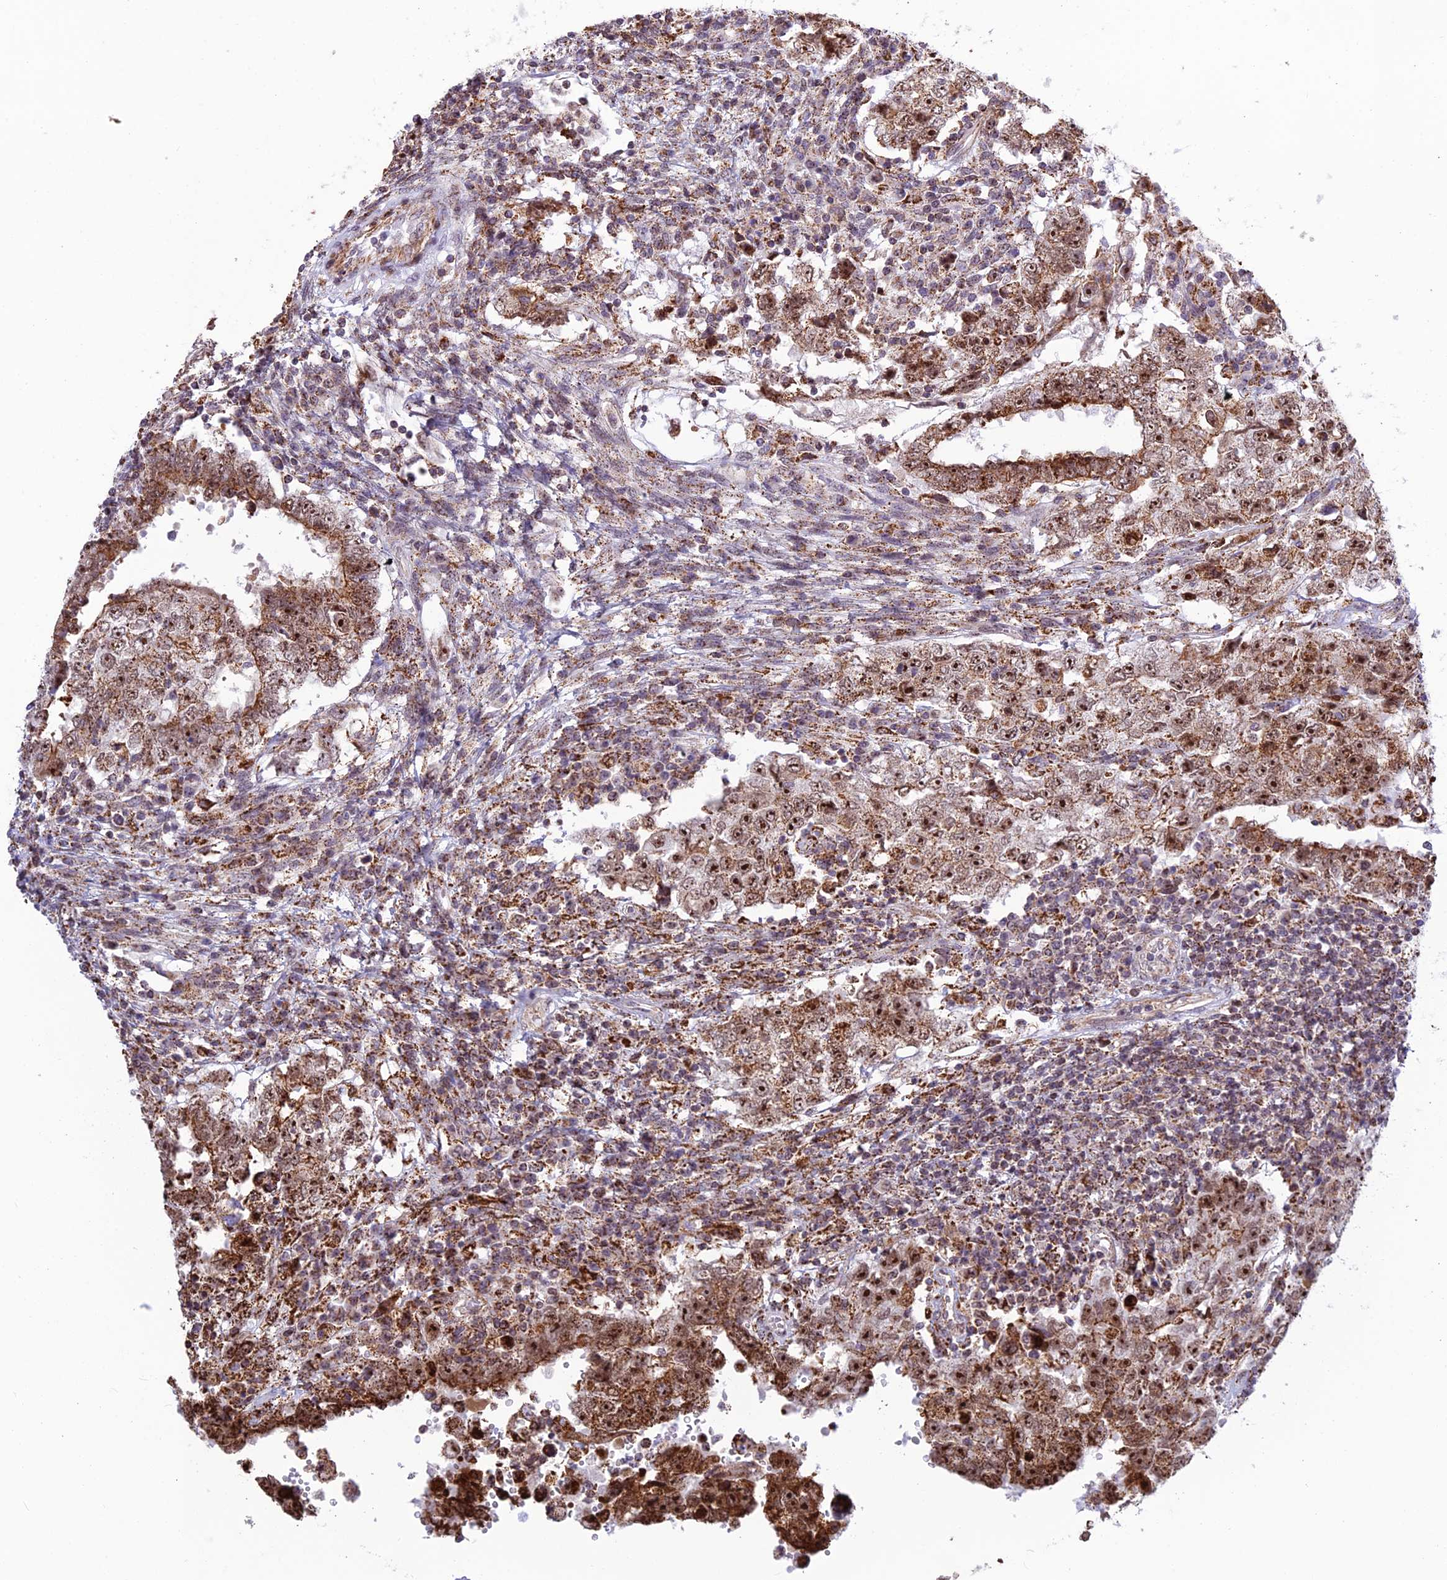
{"staining": {"intensity": "strong", "quantity": ">75%", "location": "cytoplasmic/membranous,nuclear"}, "tissue": "testis cancer", "cell_type": "Tumor cells", "image_type": "cancer", "snomed": [{"axis": "morphology", "description": "Carcinoma, Embryonal, NOS"}, {"axis": "topography", "description": "Testis"}], "caption": "Strong cytoplasmic/membranous and nuclear expression is present in approximately >75% of tumor cells in testis cancer.", "gene": "POLR1G", "patient": {"sex": "male", "age": 26}}